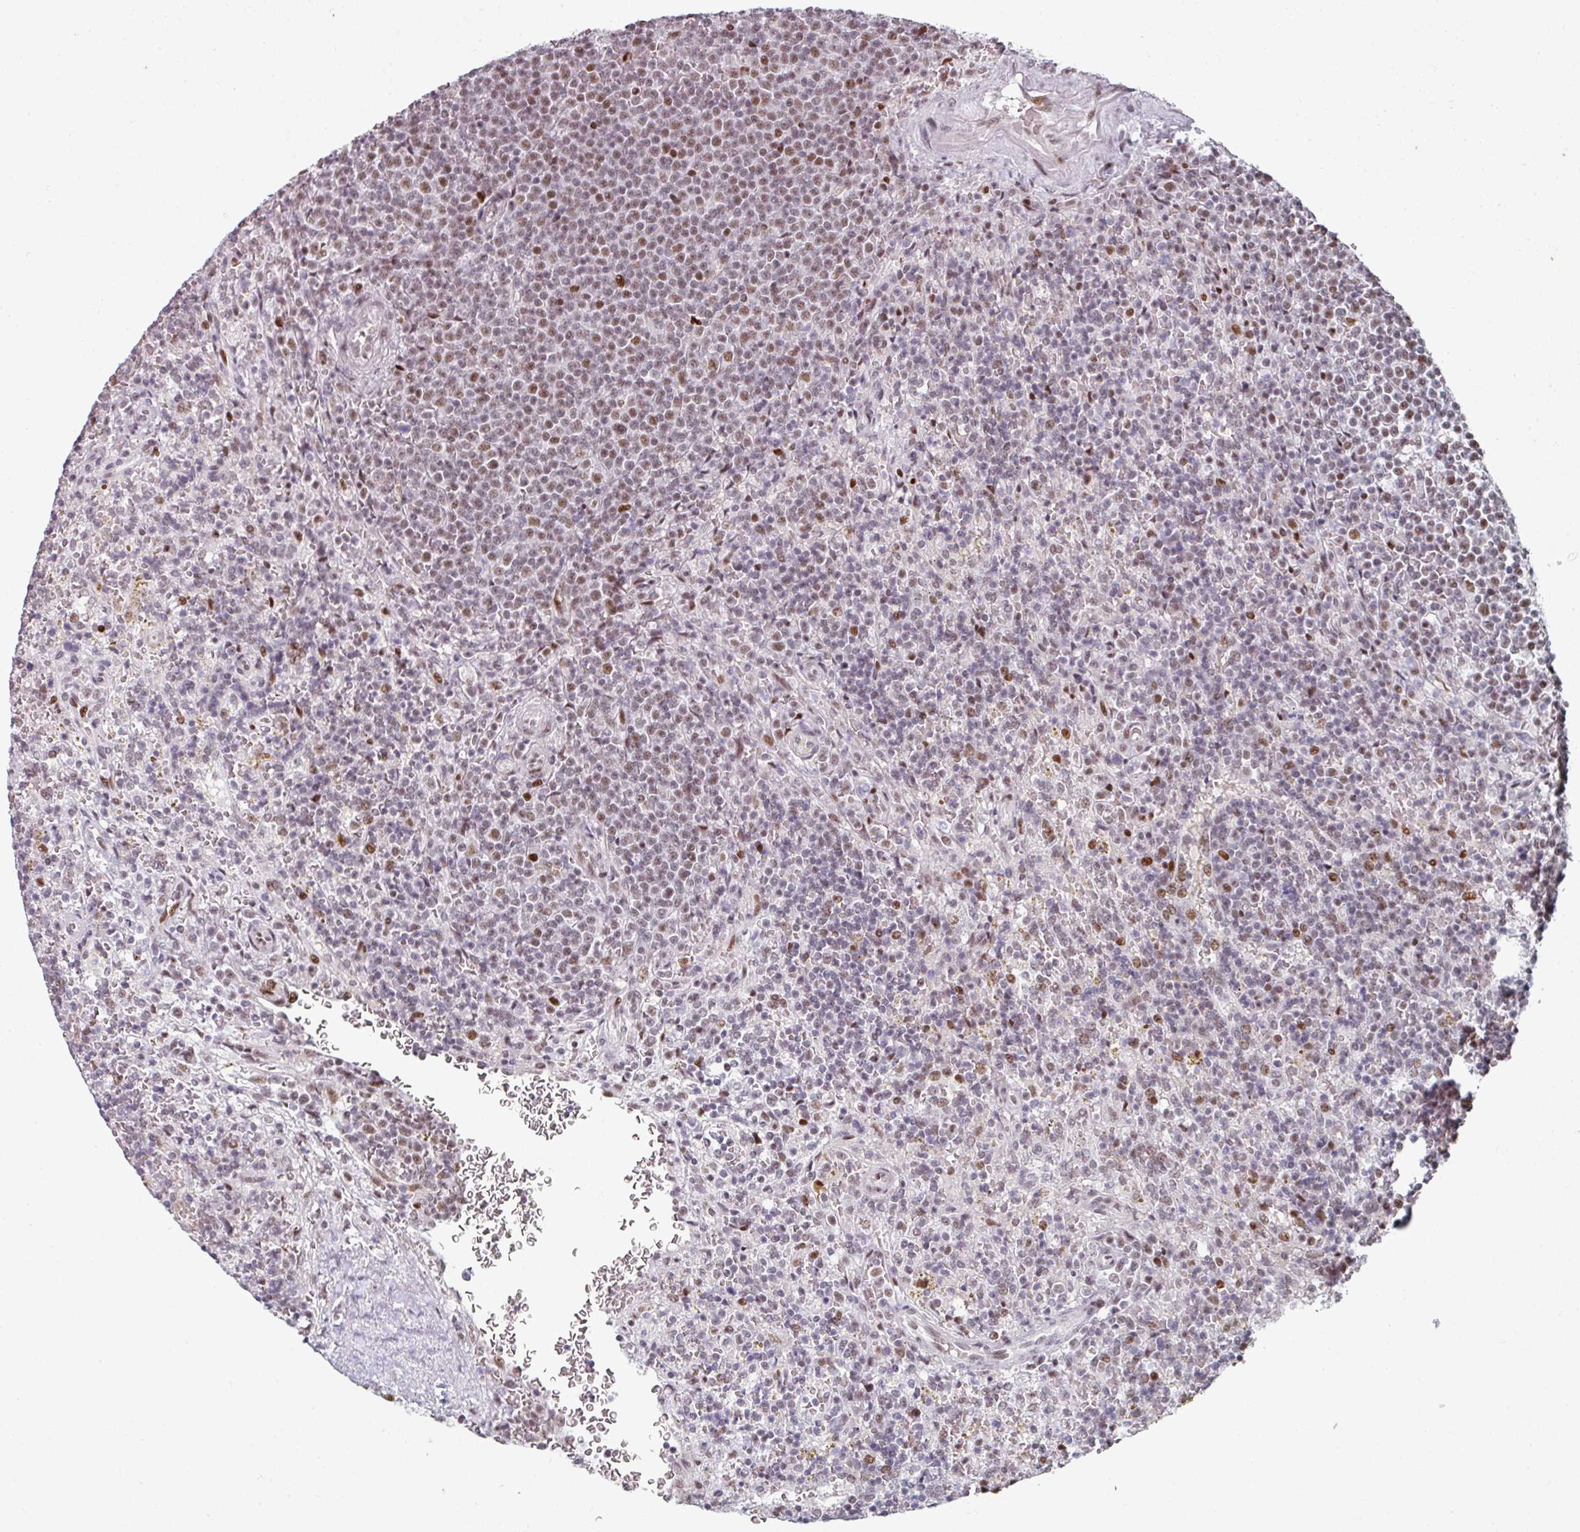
{"staining": {"intensity": "moderate", "quantity": "25%-75%", "location": "nuclear"}, "tissue": "lymphoma", "cell_type": "Tumor cells", "image_type": "cancer", "snomed": [{"axis": "morphology", "description": "Malignant lymphoma, non-Hodgkin's type, Low grade"}, {"axis": "topography", "description": "Spleen"}], "caption": "Human low-grade malignant lymphoma, non-Hodgkin's type stained with a brown dye demonstrates moderate nuclear positive positivity in approximately 25%-75% of tumor cells.", "gene": "SF3B5", "patient": {"sex": "male", "age": 67}}